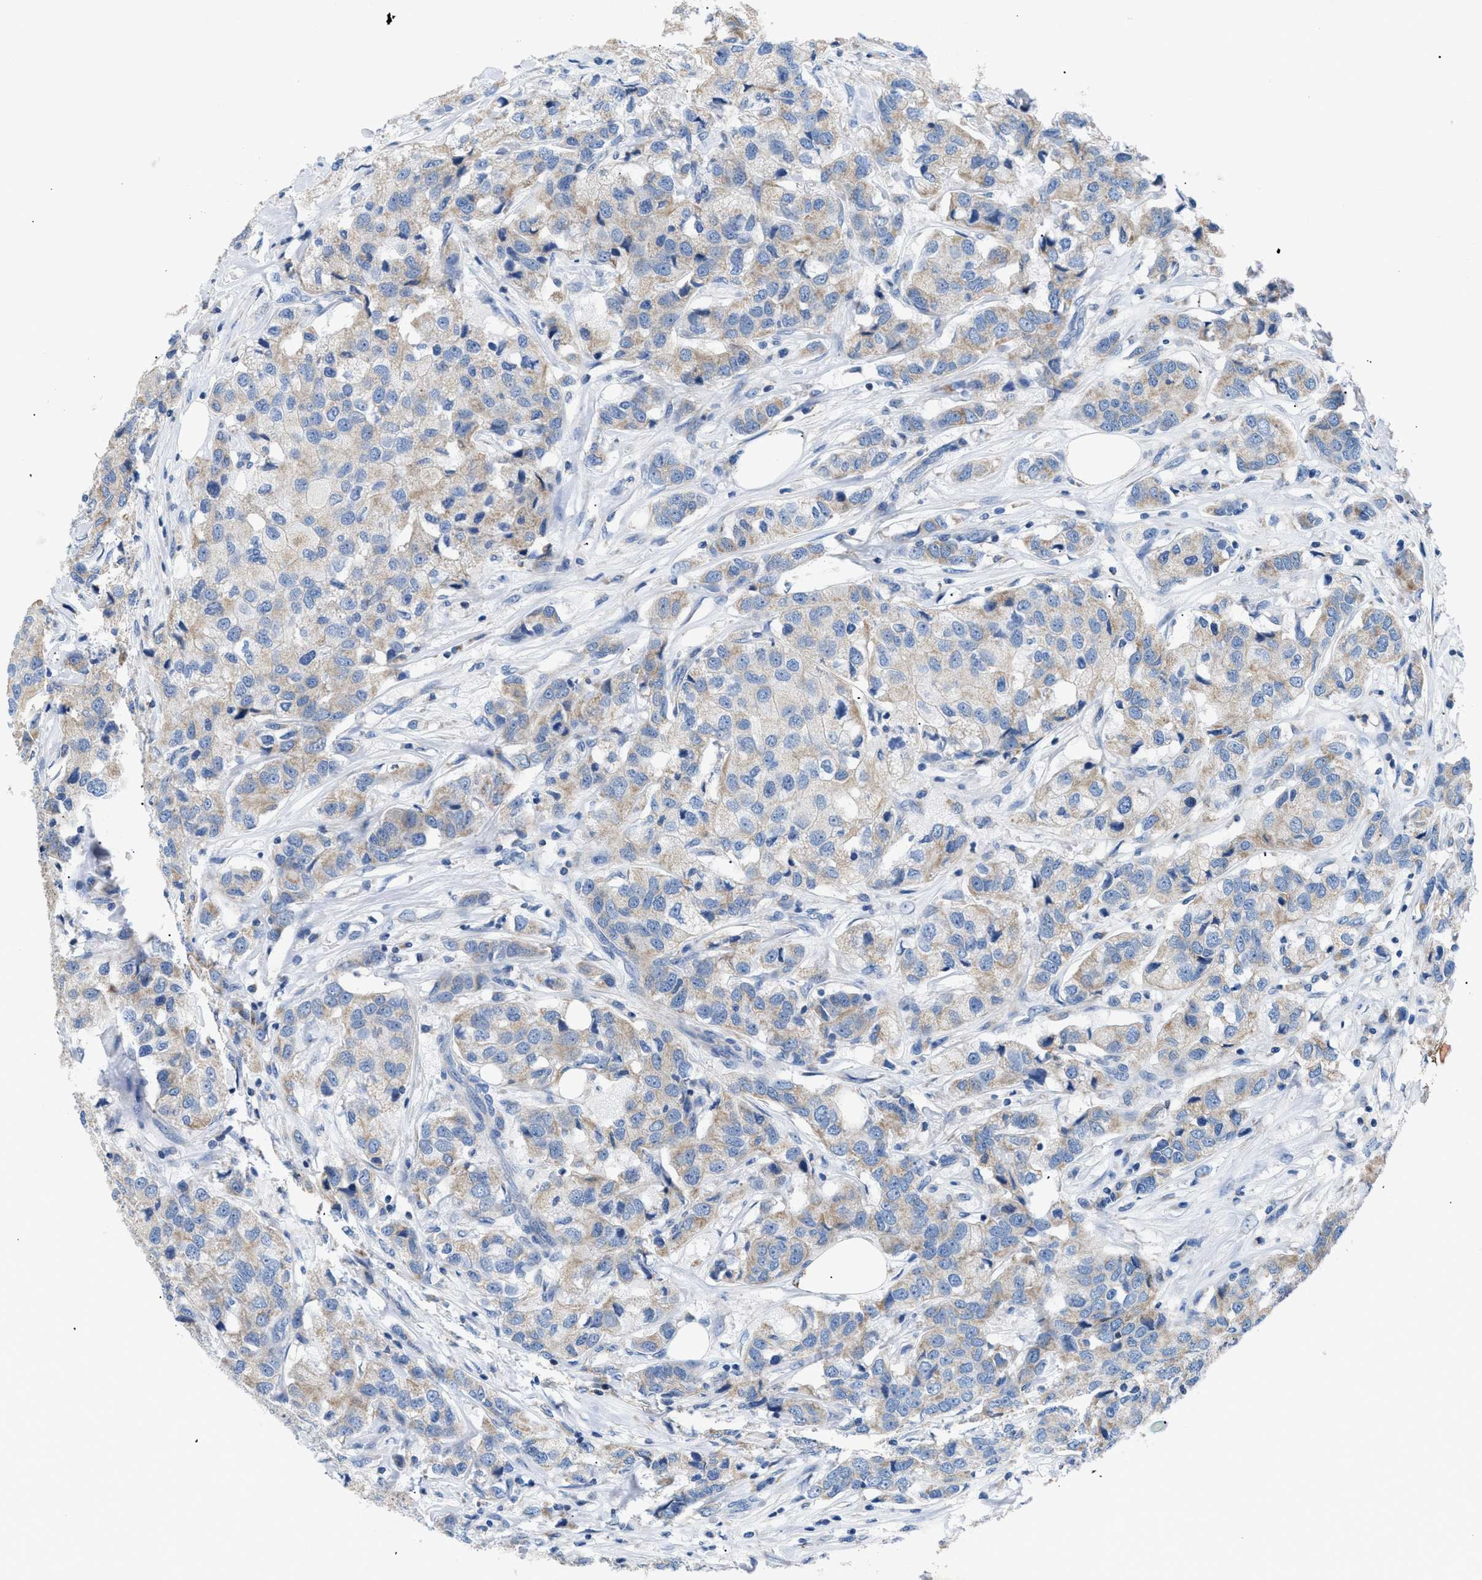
{"staining": {"intensity": "moderate", "quantity": "25%-75%", "location": "cytoplasmic/membranous"}, "tissue": "breast cancer", "cell_type": "Tumor cells", "image_type": "cancer", "snomed": [{"axis": "morphology", "description": "Duct carcinoma"}, {"axis": "topography", "description": "Breast"}], "caption": "Approximately 25%-75% of tumor cells in breast cancer (invasive ductal carcinoma) display moderate cytoplasmic/membranous protein positivity as visualized by brown immunohistochemical staining.", "gene": "ILDR1", "patient": {"sex": "female", "age": 80}}